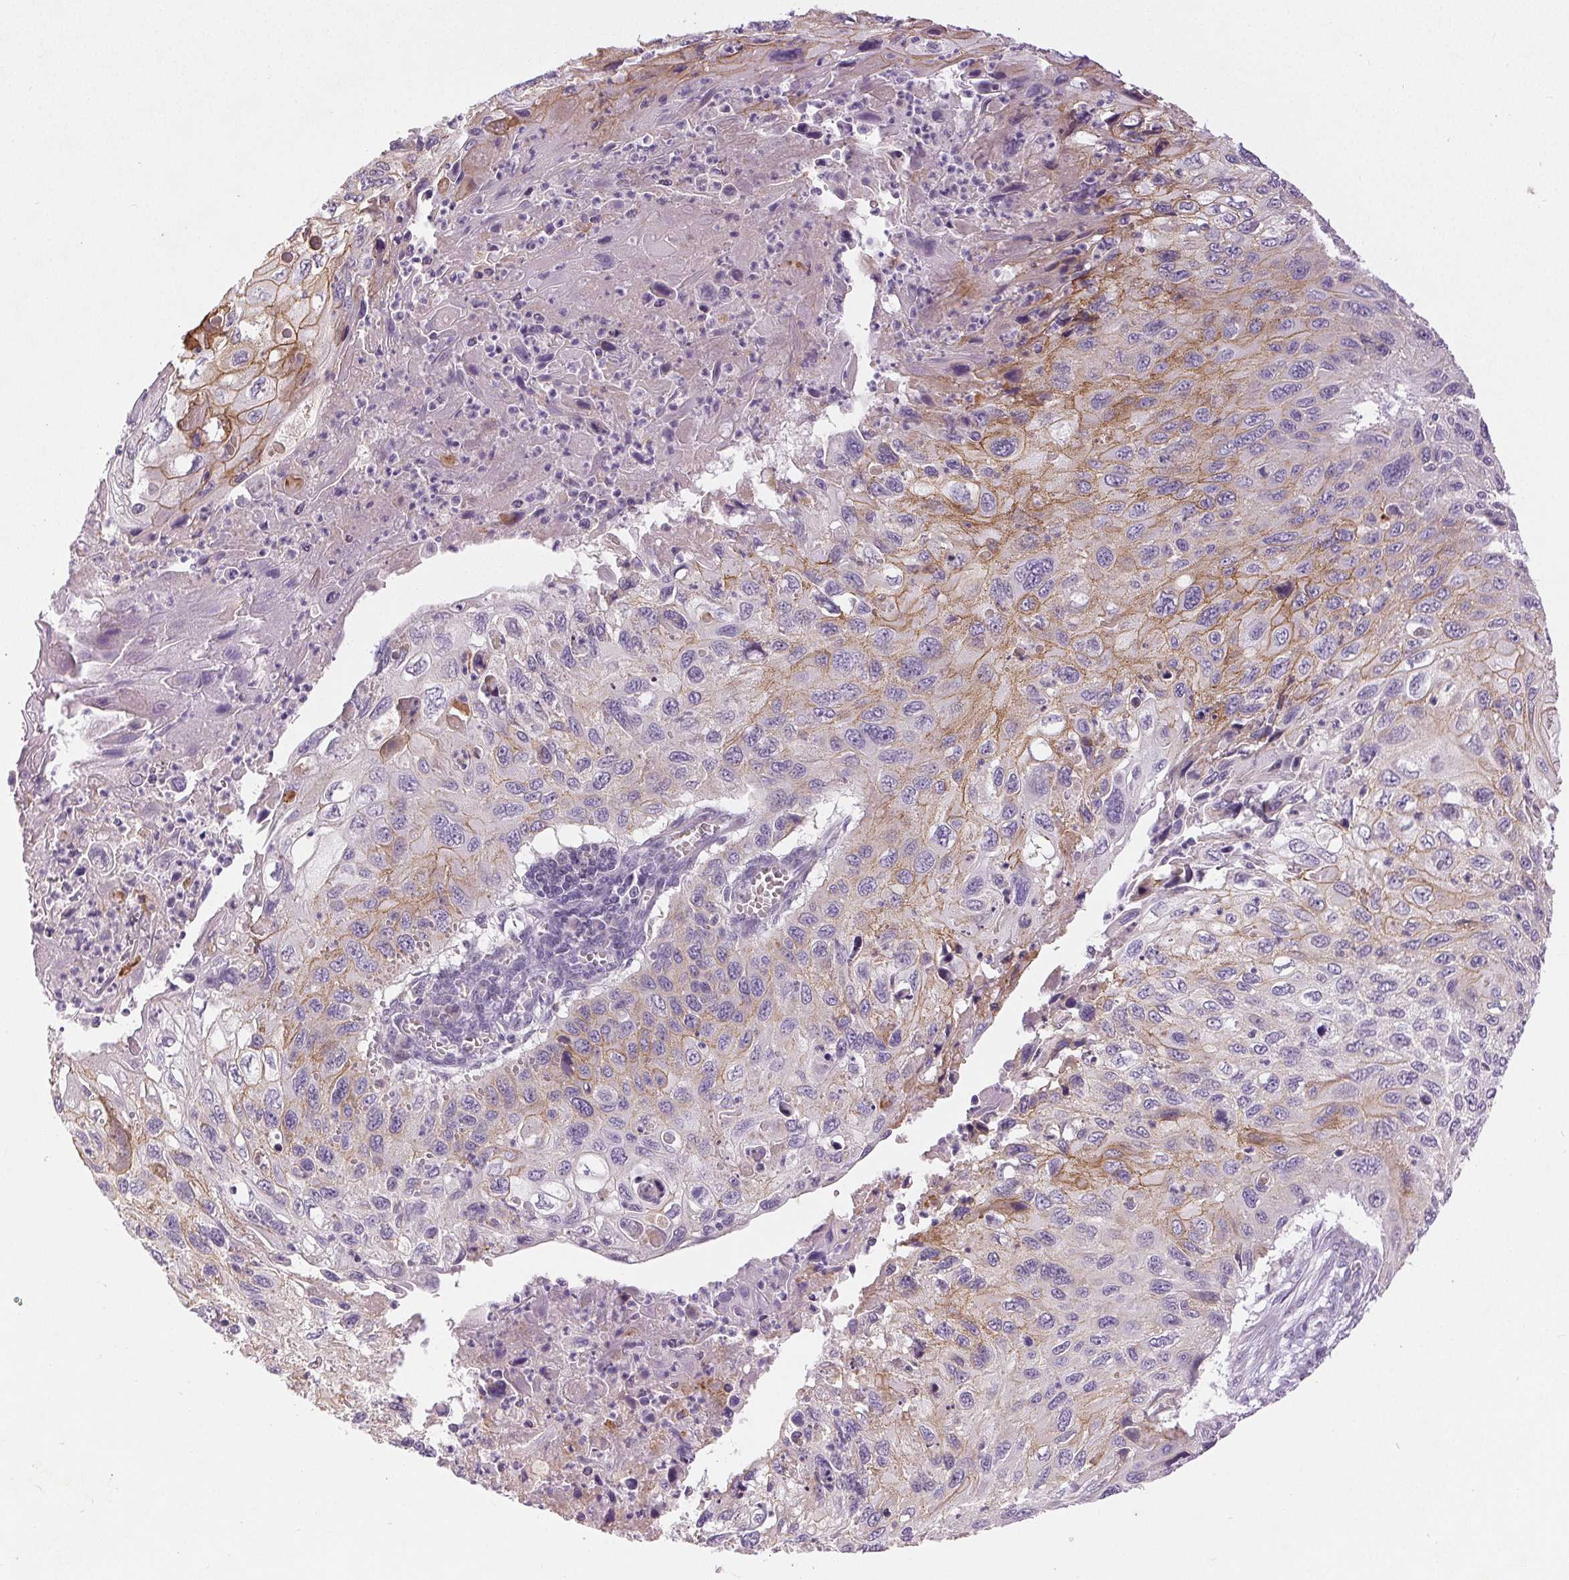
{"staining": {"intensity": "moderate", "quantity": "25%-75%", "location": "cytoplasmic/membranous"}, "tissue": "cervical cancer", "cell_type": "Tumor cells", "image_type": "cancer", "snomed": [{"axis": "morphology", "description": "Squamous cell carcinoma, NOS"}, {"axis": "topography", "description": "Cervix"}], "caption": "A histopathology image of human cervical squamous cell carcinoma stained for a protein displays moderate cytoplasmic/membranous brown staining in tumor cells. Nuclei are stained in blue.", "gene": "DSG3", "patient": {"sex": "female", "age": 70}}